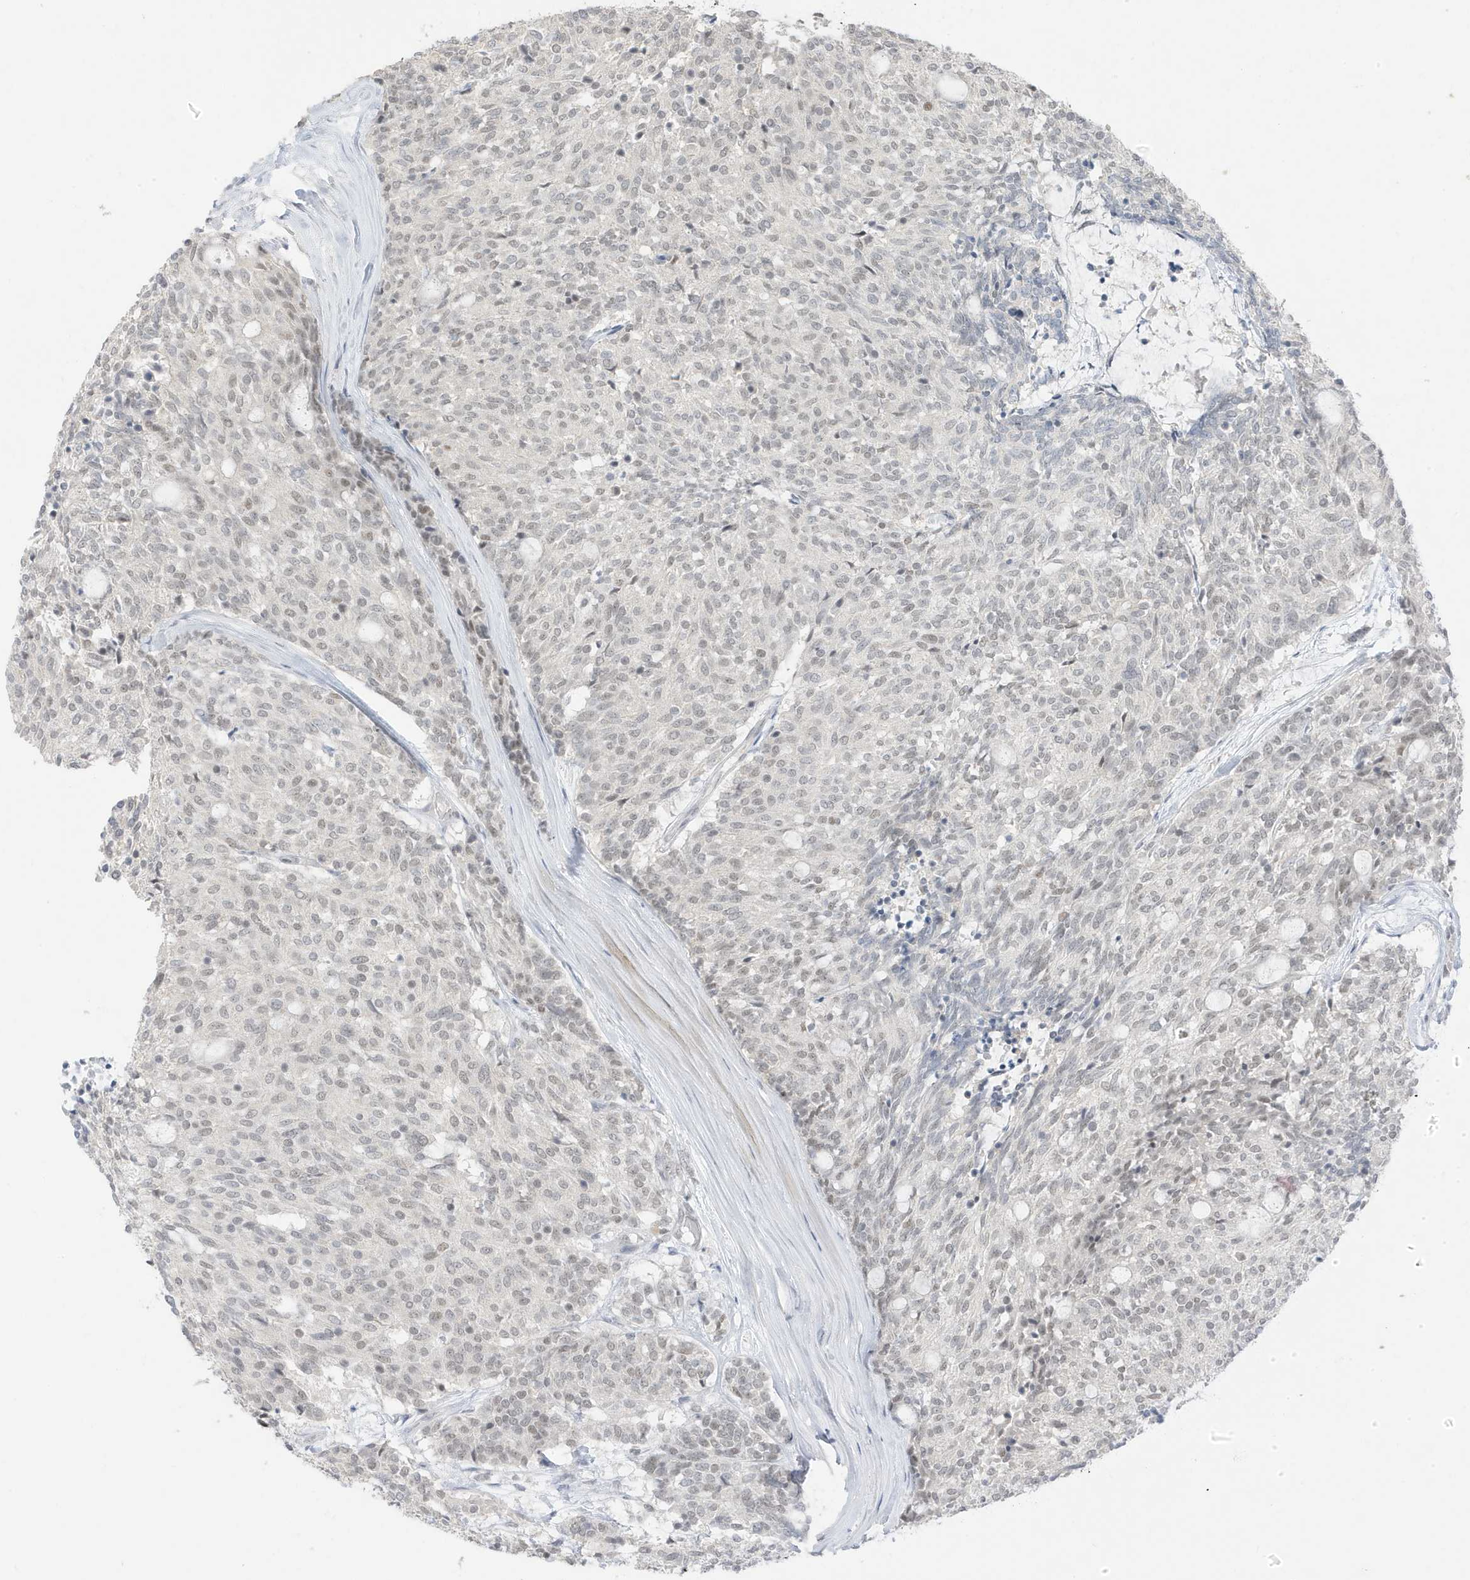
{"staining": {"intensity": "negative", "quantity": "none", "location": "none"}, "tissue": "carcinoid", "cell_type": "Tumor cells", "image_type": "cancer", "snomed": [{"axis": "morphology", "description": "Carcinoid, malignant, NOS"}, {"axis": "topography", "description": "Pancreas"}], "caption": "This is a image of immunohistochemistry staining of malignant carcinoid, which shows no staining in tumor cells.", "gene": "MSL3", "patient": {"sex": "female", "age": 54}}